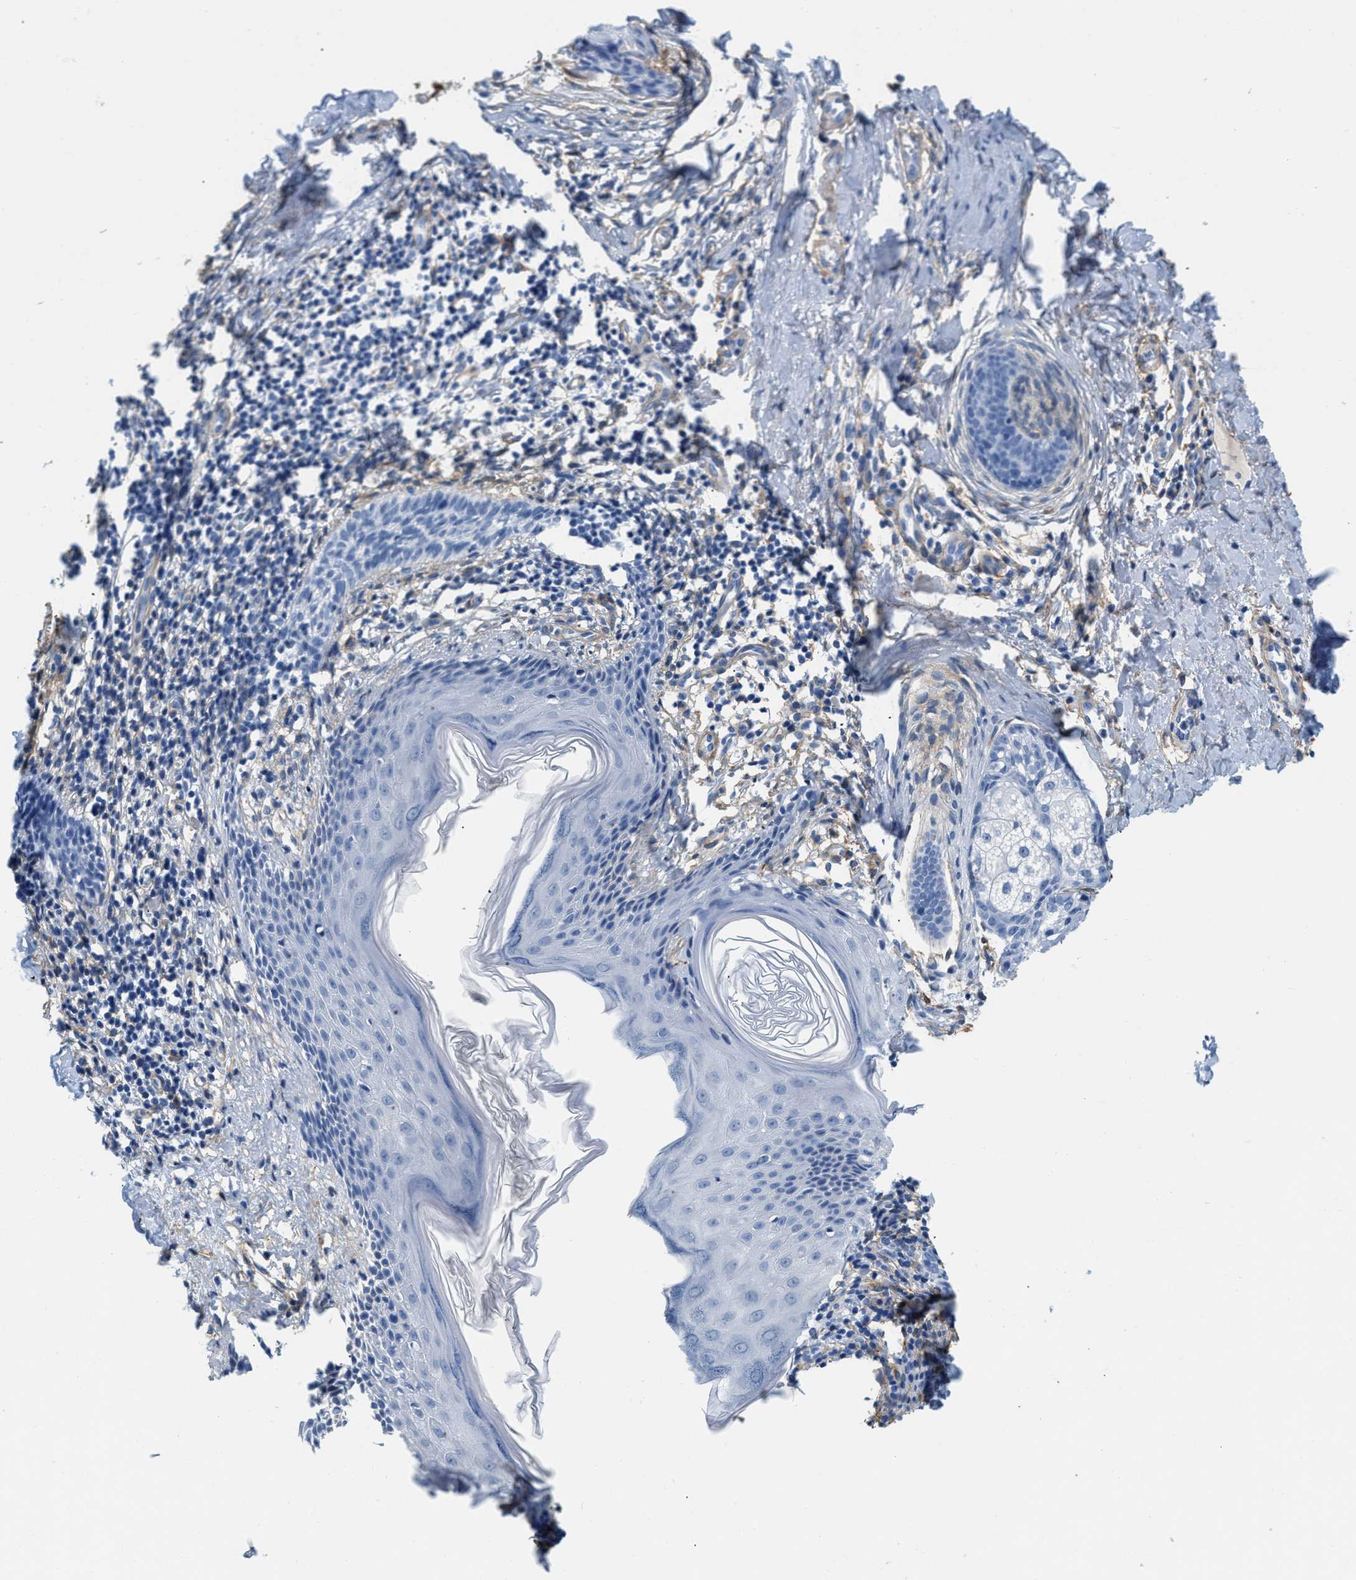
{"staining": {"intensity": "negative", "quantity": "none", "location": "none"}, "tissue": "skin cancer", "cell_type": "Tumor cells", "image_type": "cancer", "snomed": [{"axis": "morphology", "description": "Basal cell carcinoma"}, {"axis": "topography", "description": "Skin"}], "caption": "A high-resolution photomicrograph shows immunohistochemistry staining of skin cancer (basal cell carcinoma), which exhibits no significant positivity in tumor cells.", "gene": "PDGFRB", "patient": {"sex": "male", "age": 60}}